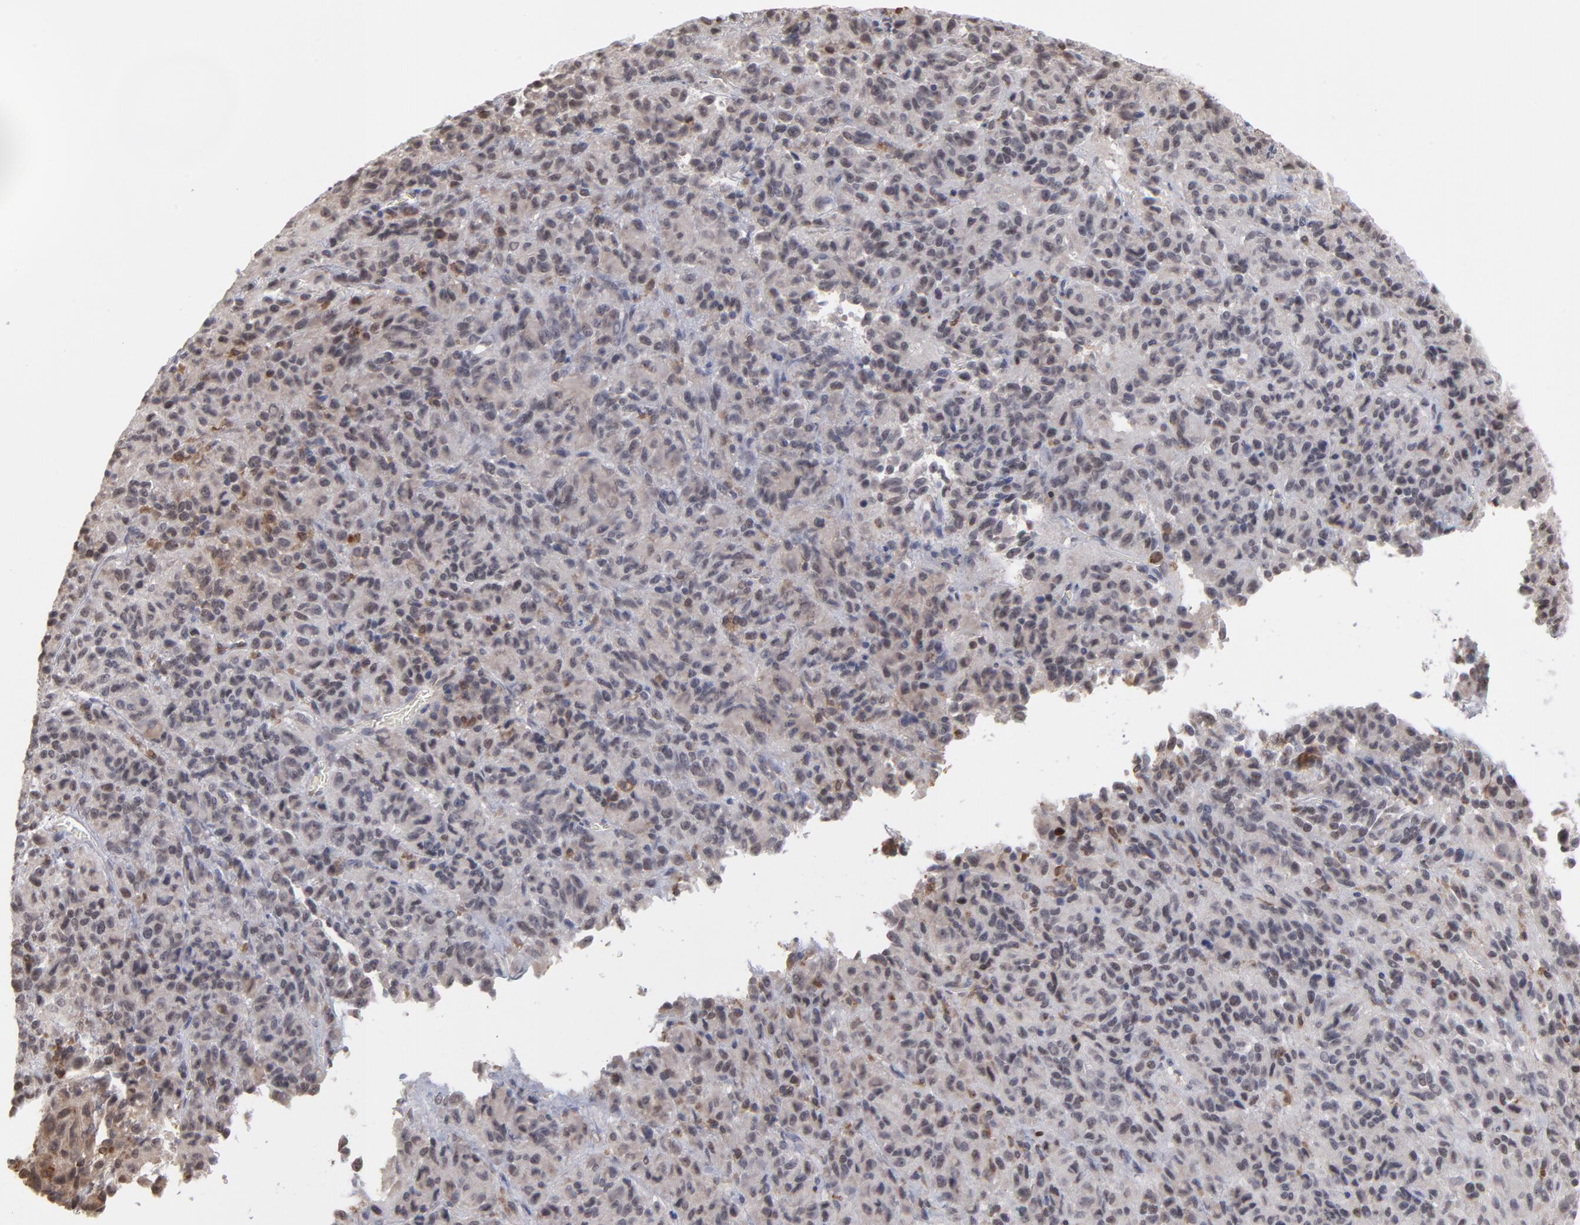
{"staining": {"intensity": "negative", "quantity": "none", "location": "none"}, "tissue": "melanoma", "cell_type": "Tumor cells", "image_type": "cancer", "snomed": [{"axis": "morphology", "description": "Malignant melanoma, Metastatic site"}, {"axis": "topography", "description": "Lung"}], "caption": "Immunohistochemical staining of malignant melanoma (metastatic site) demonstrates no significant expression in tumor cells. Nuclei are stained in blue.", "gene": "OAS1", "patient": {"sex": "male", "age": 64}}